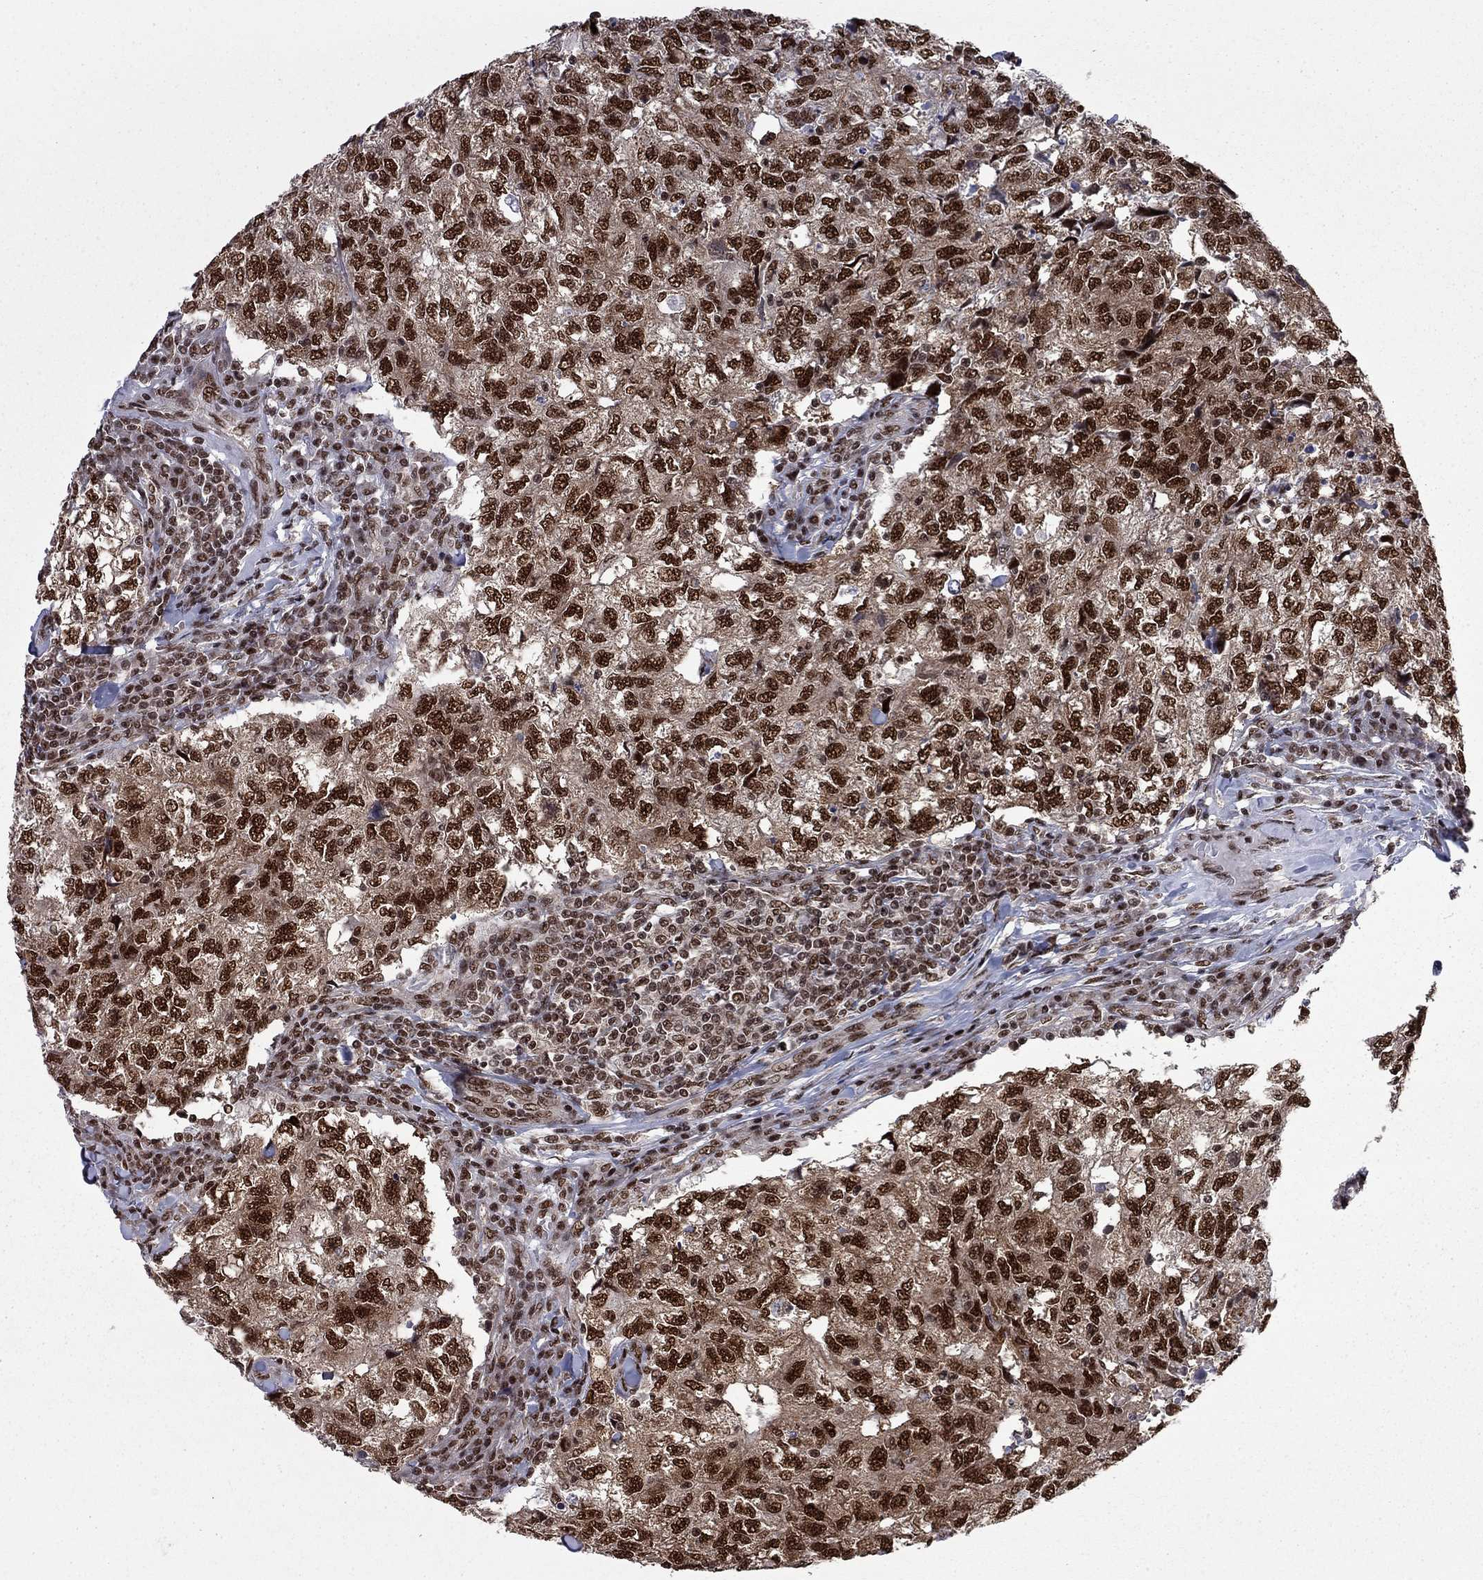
{"staining": {"intensity": "strong", "quantity": ">75%", "location": "nuclear"}, "tissue": "breast cancer", "cell_type": "Tumor cells", "image_type": "cancer", "snomed": [{"axis": "morphology", "description": "Duct carcinoma"}, {"axis": "topography", "description": "Breast"}], "caption": "DAB immunohistochemical staining of human breast cancer shows strong nuclear protein expression in about >75% of tumor cells. The protein of interest is stained brown, and the nuclei are stained in blue (DAB IHC with brightfield microscopy, high magnification).", "gene": "MED25", "patient": {"sex": "female", "age": 30}}